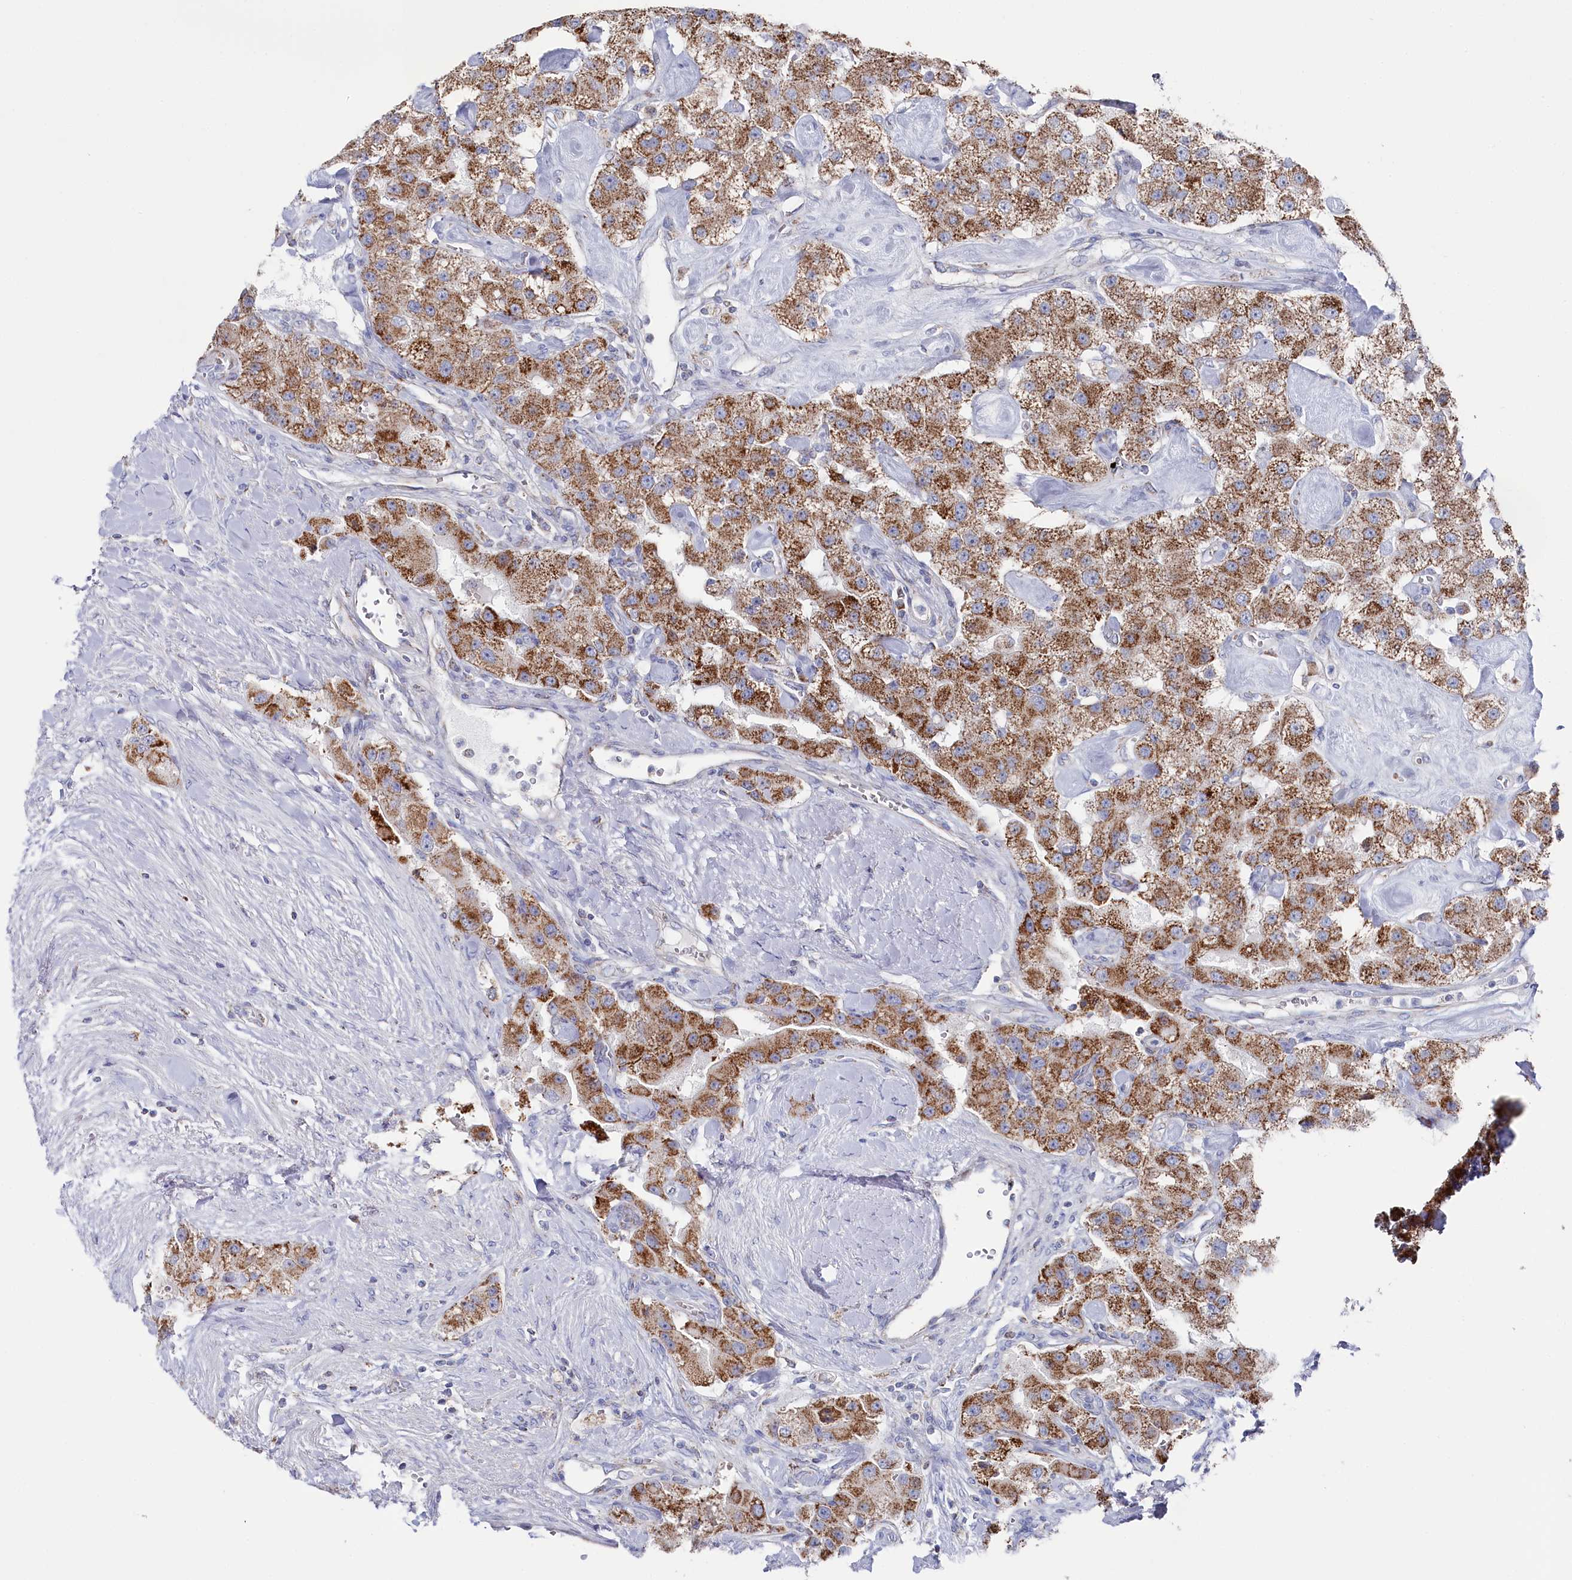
{"staining": {"intensity": "moderate", "quantity": ">75%", "location": "cytoplasmic/membranous"}, "tissue": "carcinoid", "cell_type": "Tumor cells", "image_type": "cancer", "snomed": [{"axis": "morphology", "description": "Carcinoid, malignant, NOS"}, {"axis": "topography", "description": "Pancreas"}], "caption": "Brown immunohistochemical staining in human carcinoid exhibits moderate cytoplasmic/membranous expression in approximately >75% of tumor cells.", "gene": "GLS2", "patient": {"sex": "male", "age": 41}}